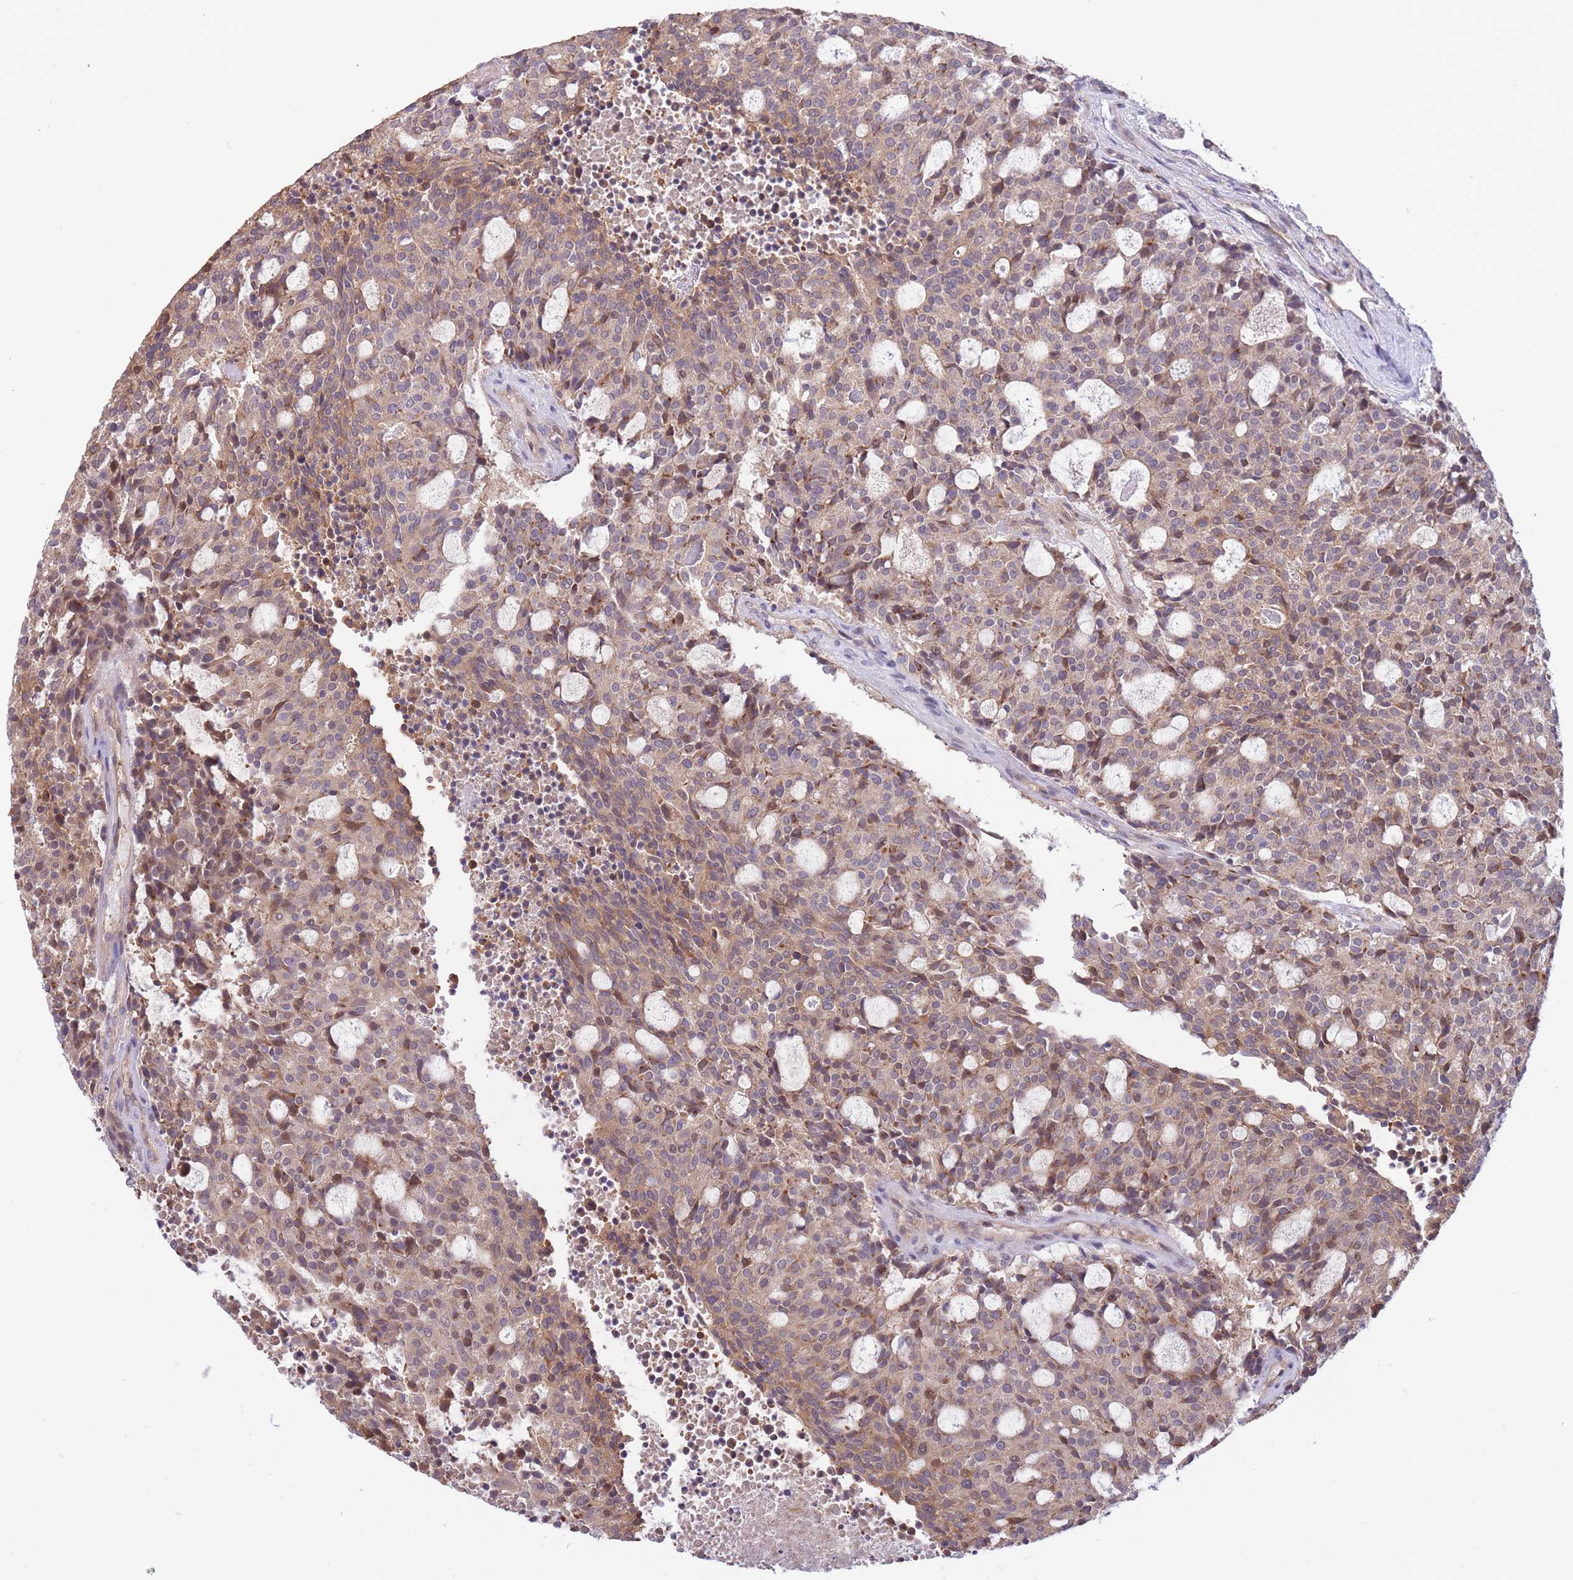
{"staining": {"intensity": "moderate", "quantity": "25%-75%", "location": "cytoplasmic/membranous"}, "tissue": "carcinoid", "cell_type": "Tumor cells", "image_type": "cancer", "snomed": [{"axis": "morphology", "description": "Carcinoid, malignant, NOS"}, {"axis": "topography", "description": "Pancreas"}], "caption": "Protein expression analysis of human carcinoid reveals moderate cytoplasmic/membranous expression in about 25%-75% of tumor cells.", "gene": "ZNF304", "patient": {"sex": "female", "age": 54}}